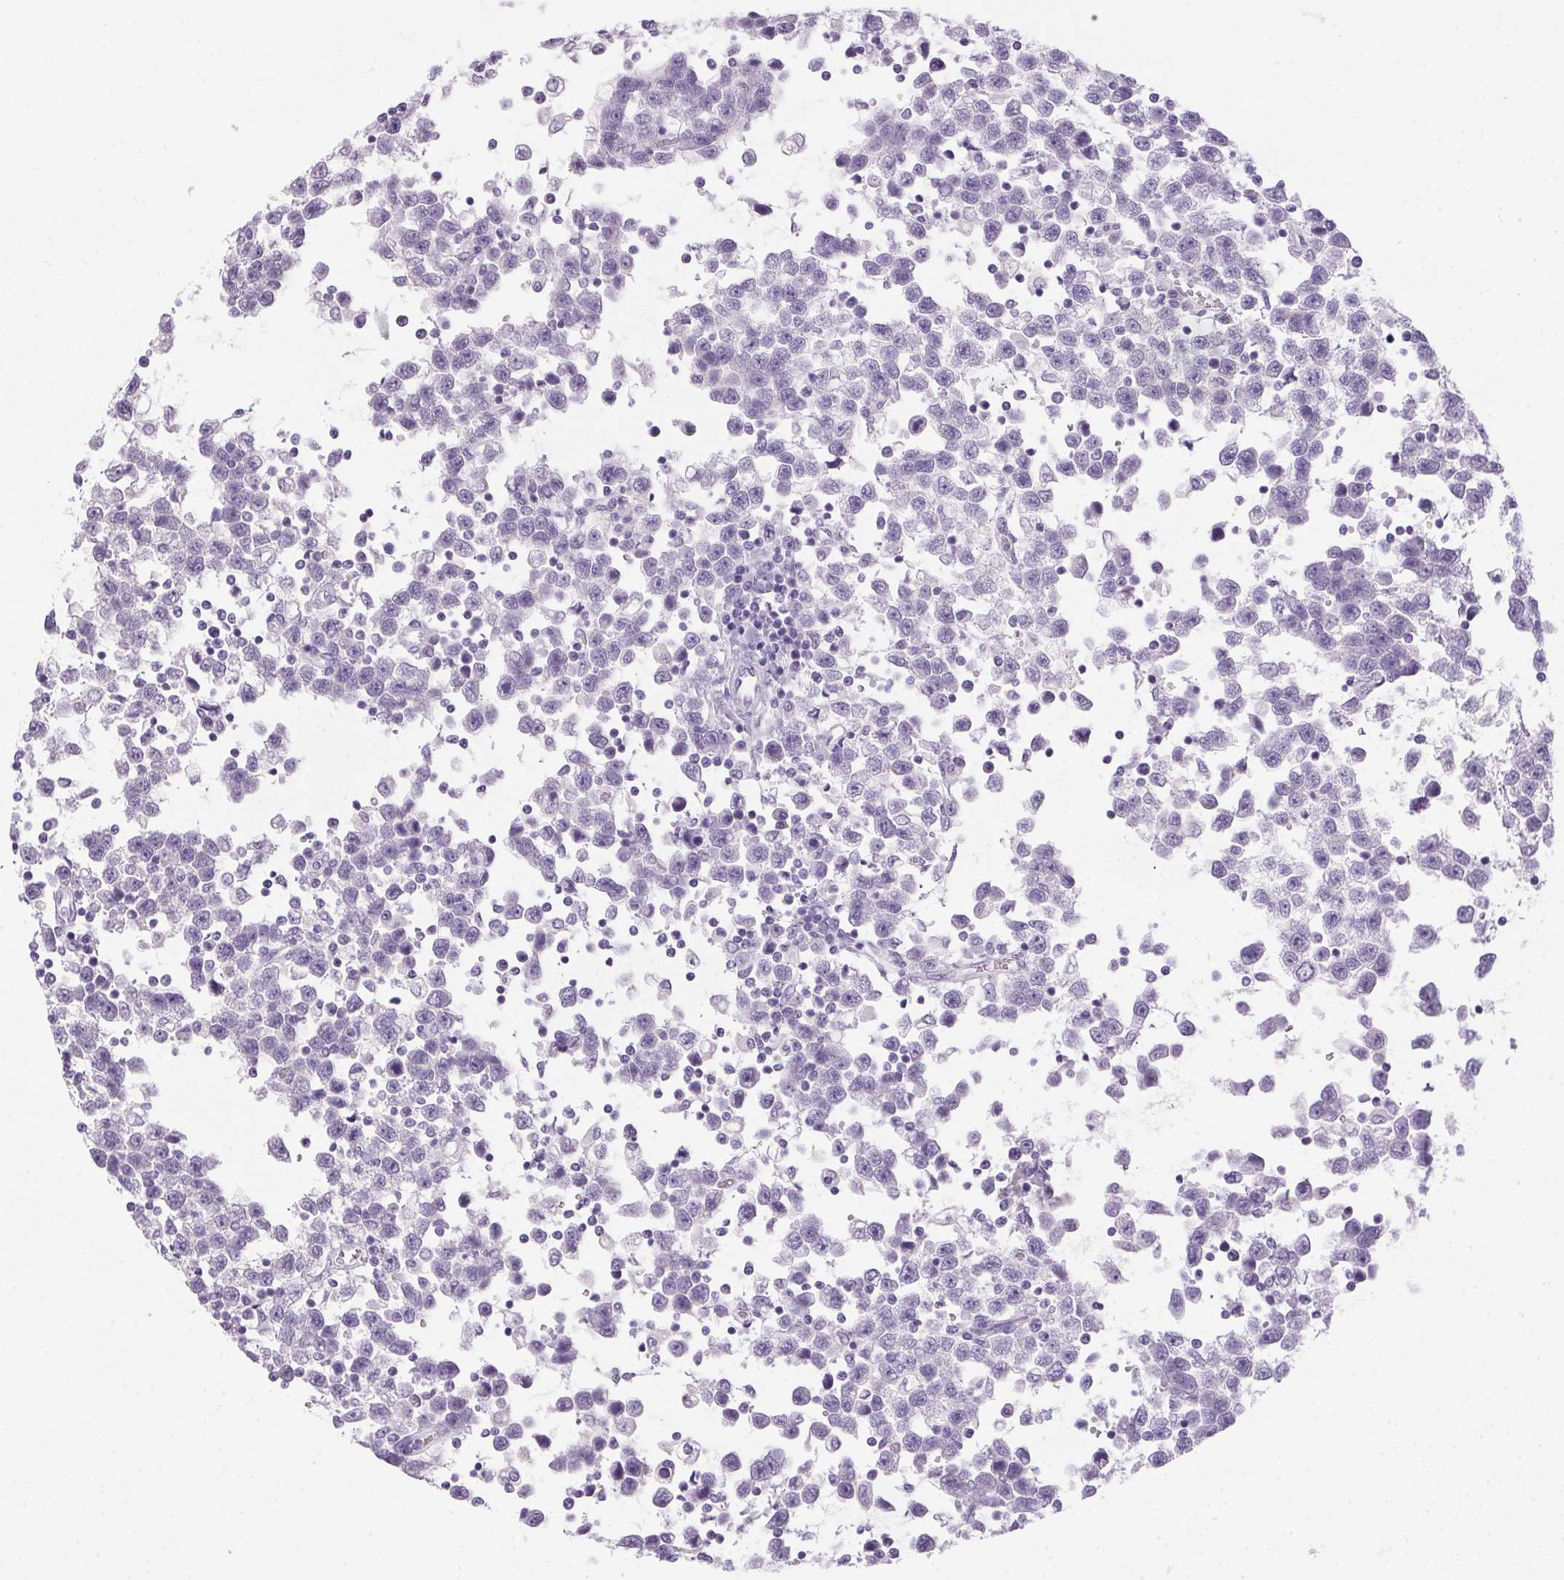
{"staining": {"intensity": "negative", "quantity": "none", "location": "none"}, "tissue": "testis cancer", "cell_type": "Tumor cells", "image_type": "cancer", "snomed": [{"axis": "morphology", "description": "Seminoma, NOS"}, {"axis": "topography", "description": "Testis"}], "caption": "High magnification brightfield microscopy of seminoma (testis) stained with DAB (3,3'-diaminobenzidine) (brown) and counterstained with hematoxylin (blue): tumor cells show no significant staining.", "gene": "POPDC2", "patient": {"sex": "male", "age": 34}}